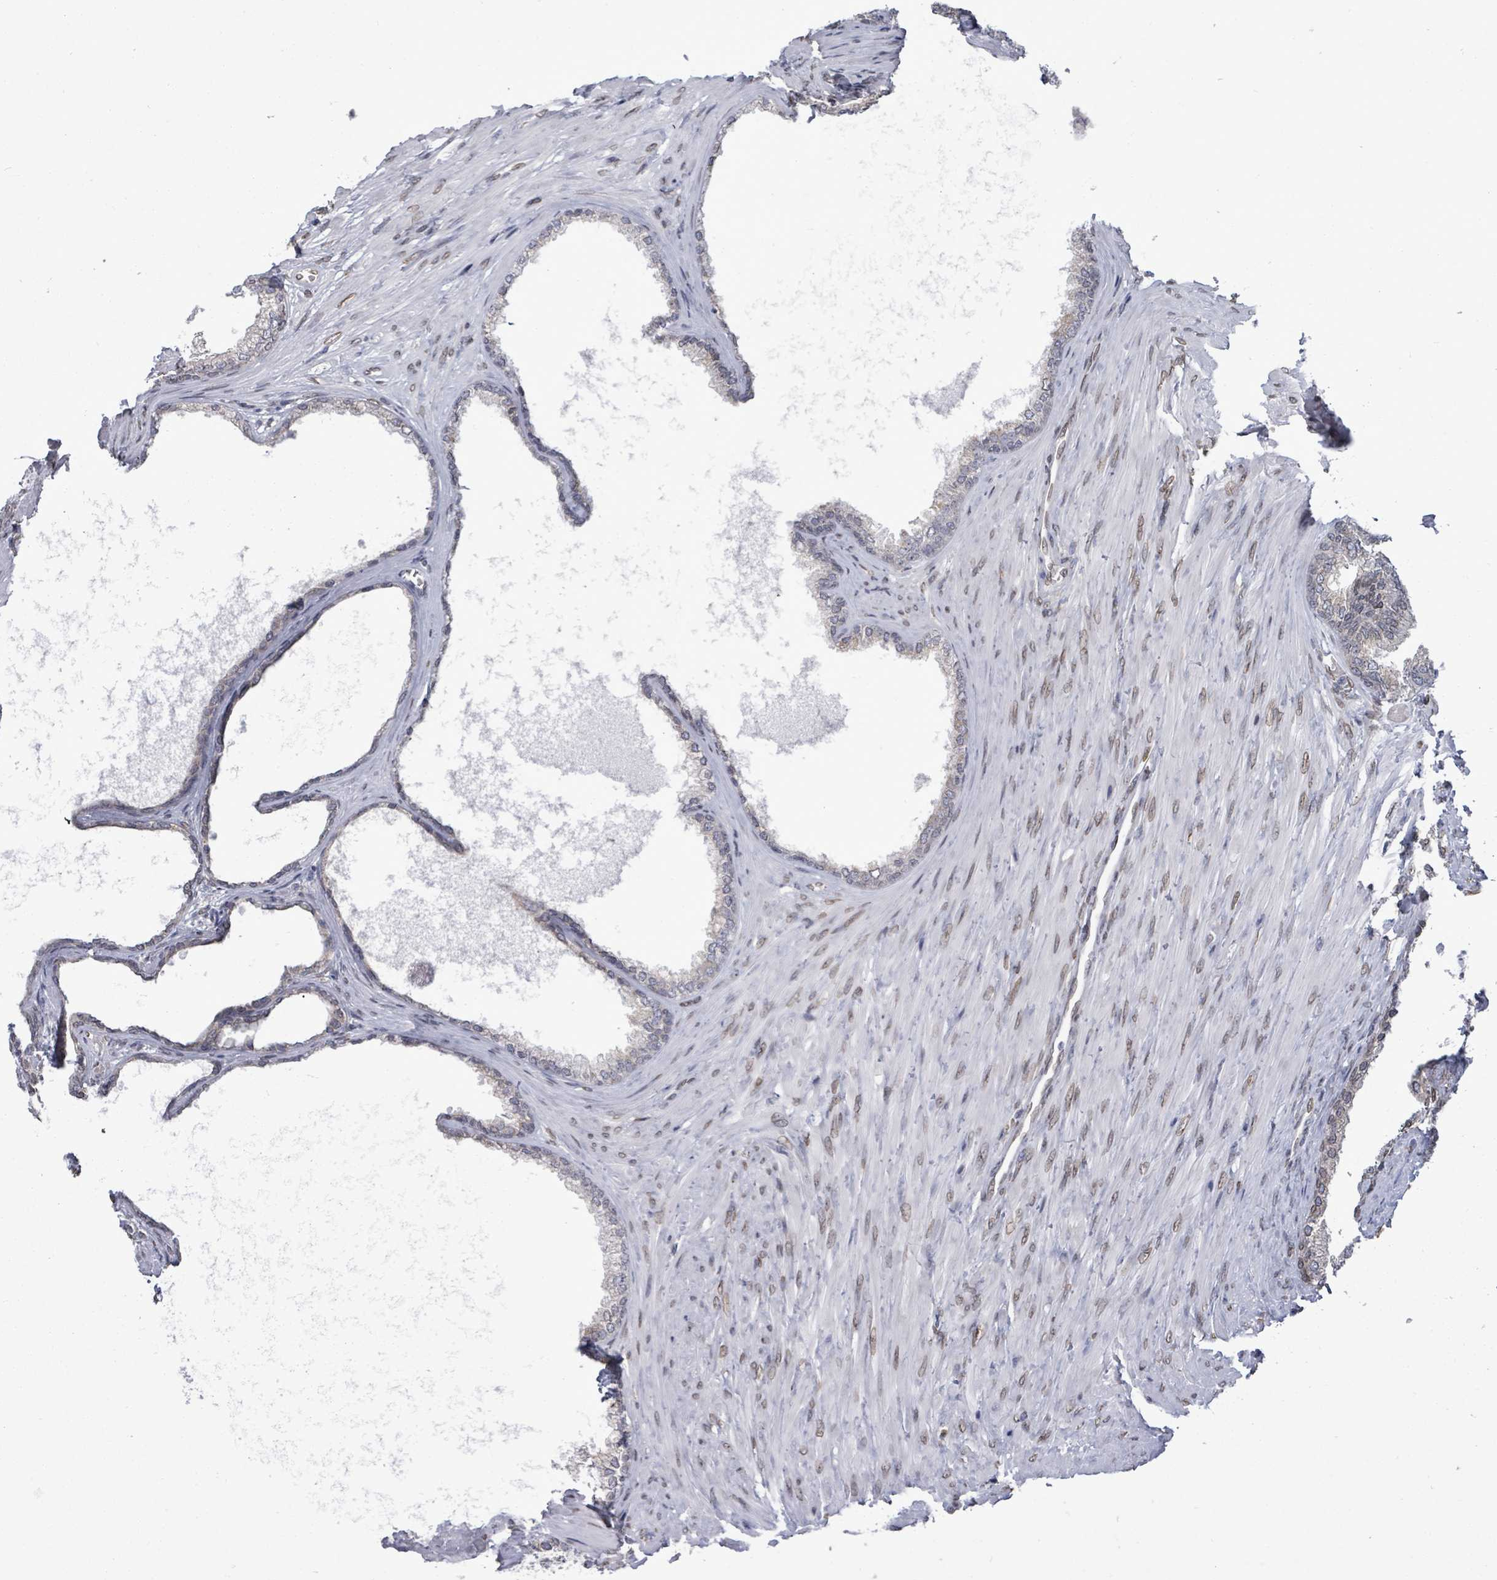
{"staining": {"intensity": "weak", "quantity": "<25%", "location": "cytoplasmic/membranous,nuclear"}, "tissue": "prostate", "cell_type": "Glandular cells", "image_type": "normal", "snomed": [{"axis": "morphology", "description": "Normal tissue, NOS"}, {"axis": "topography", "description": "Prostate"}], "caption": "The immunohistochemistry (IHC) micrograph has no significant staining in glandular cells of prostate.", "gene": "ARFGAP1", "patient": {"sex": "male", "age": 76}}